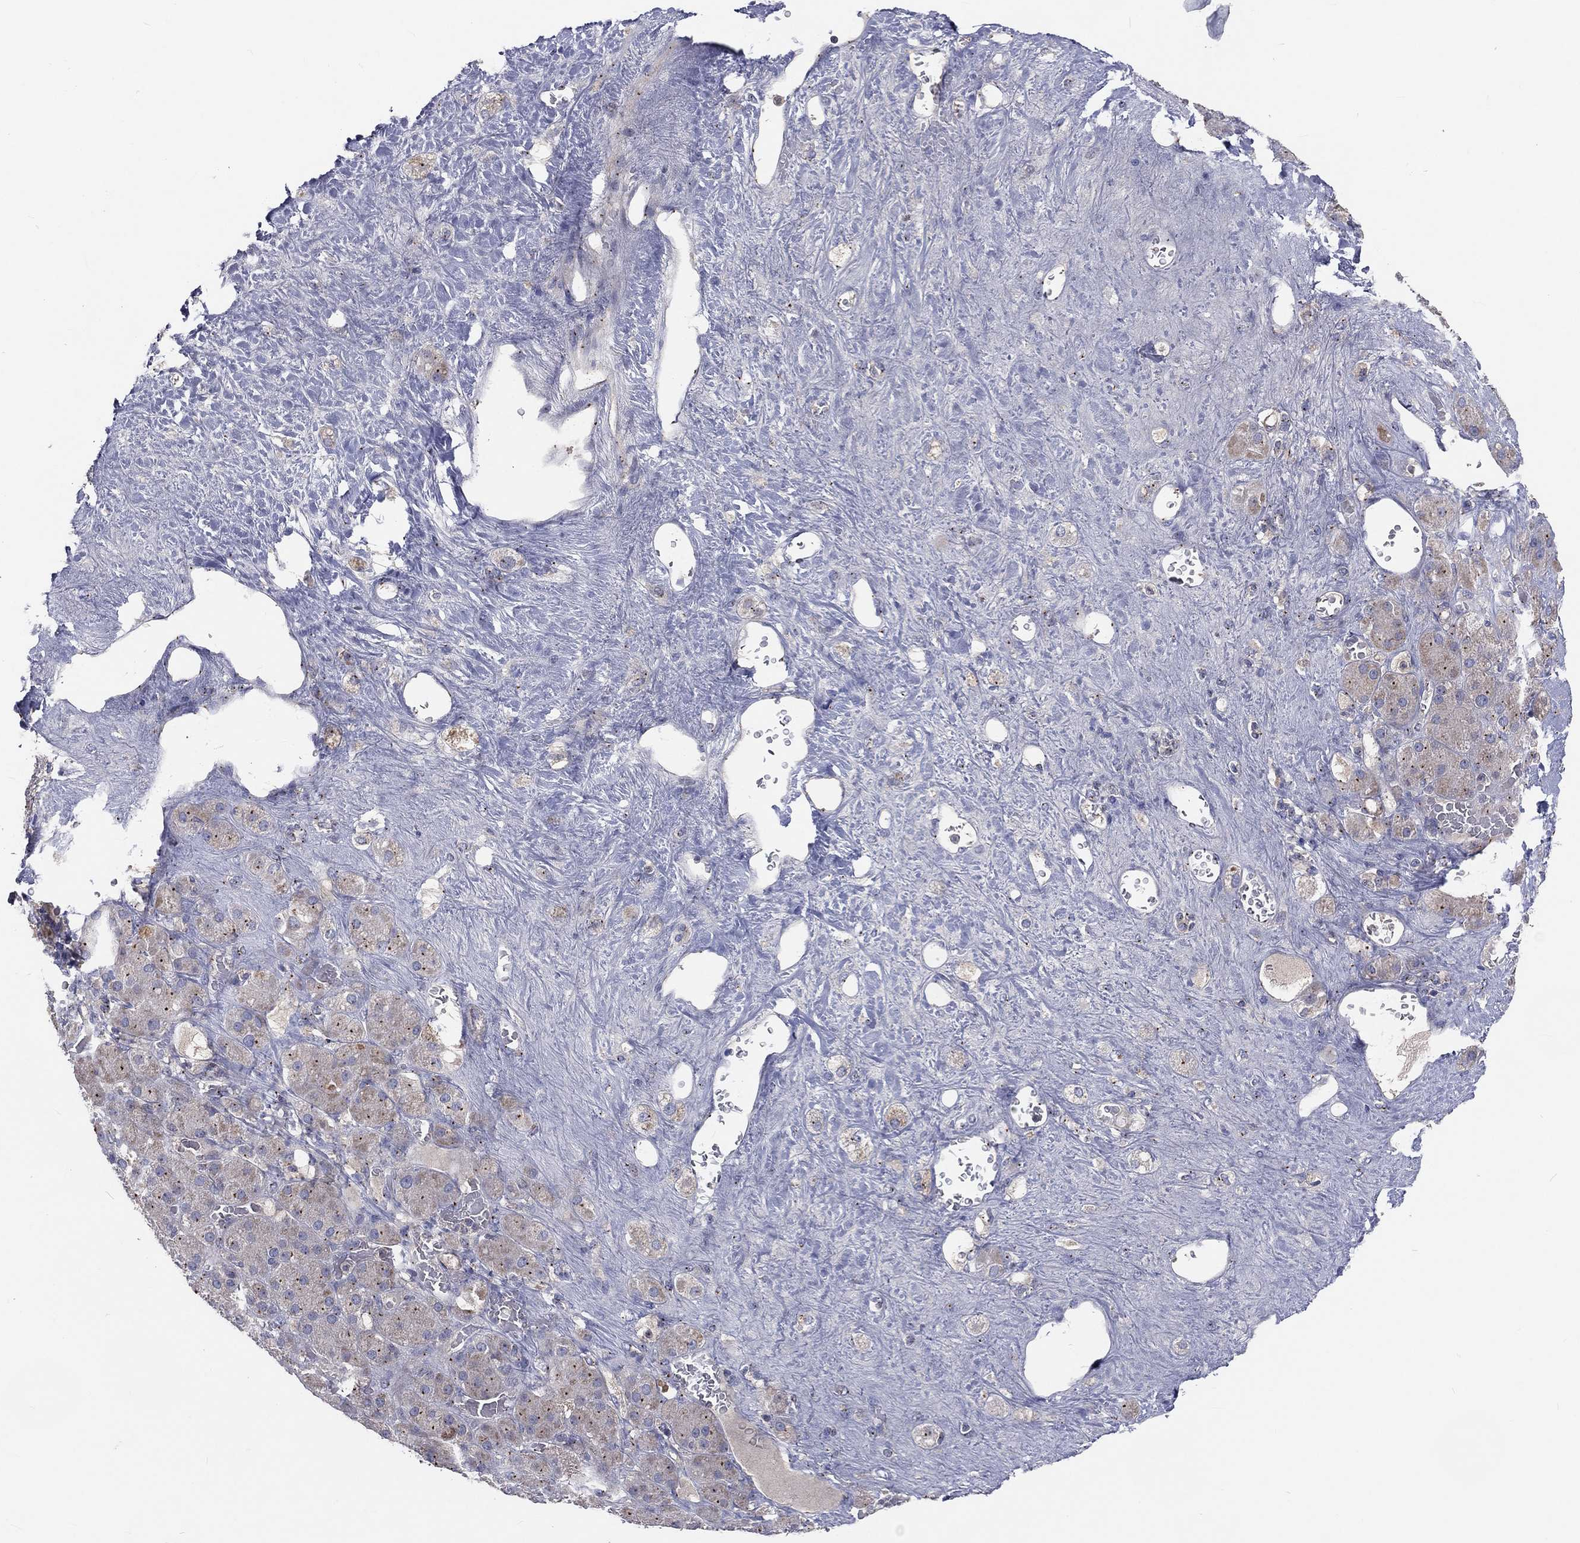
{"staining": {"intensity": "moderate", "quantity": "<25%", "location": "cytoplasmic/membranous"}, "tissue": "adrenal gland", "cell_type": "Glandular cells", "image_type": "normal", "snomed": [{"axis": "morphology", "description": "Normal tissue, NOS"}, {"axis": "topography", "description": "Adrenal gland"}], "caption": "Protein staining of unremarkable adrenal gland displays moderate cytoplasmic/membranous staining in about <25% of glandular cells. Immunohistochemistry (ihc) stains the protein of interest in brown and the nuclei are stained blue.", "gene": "CROCC", "patient": {"sex": "male", "age": 70}}